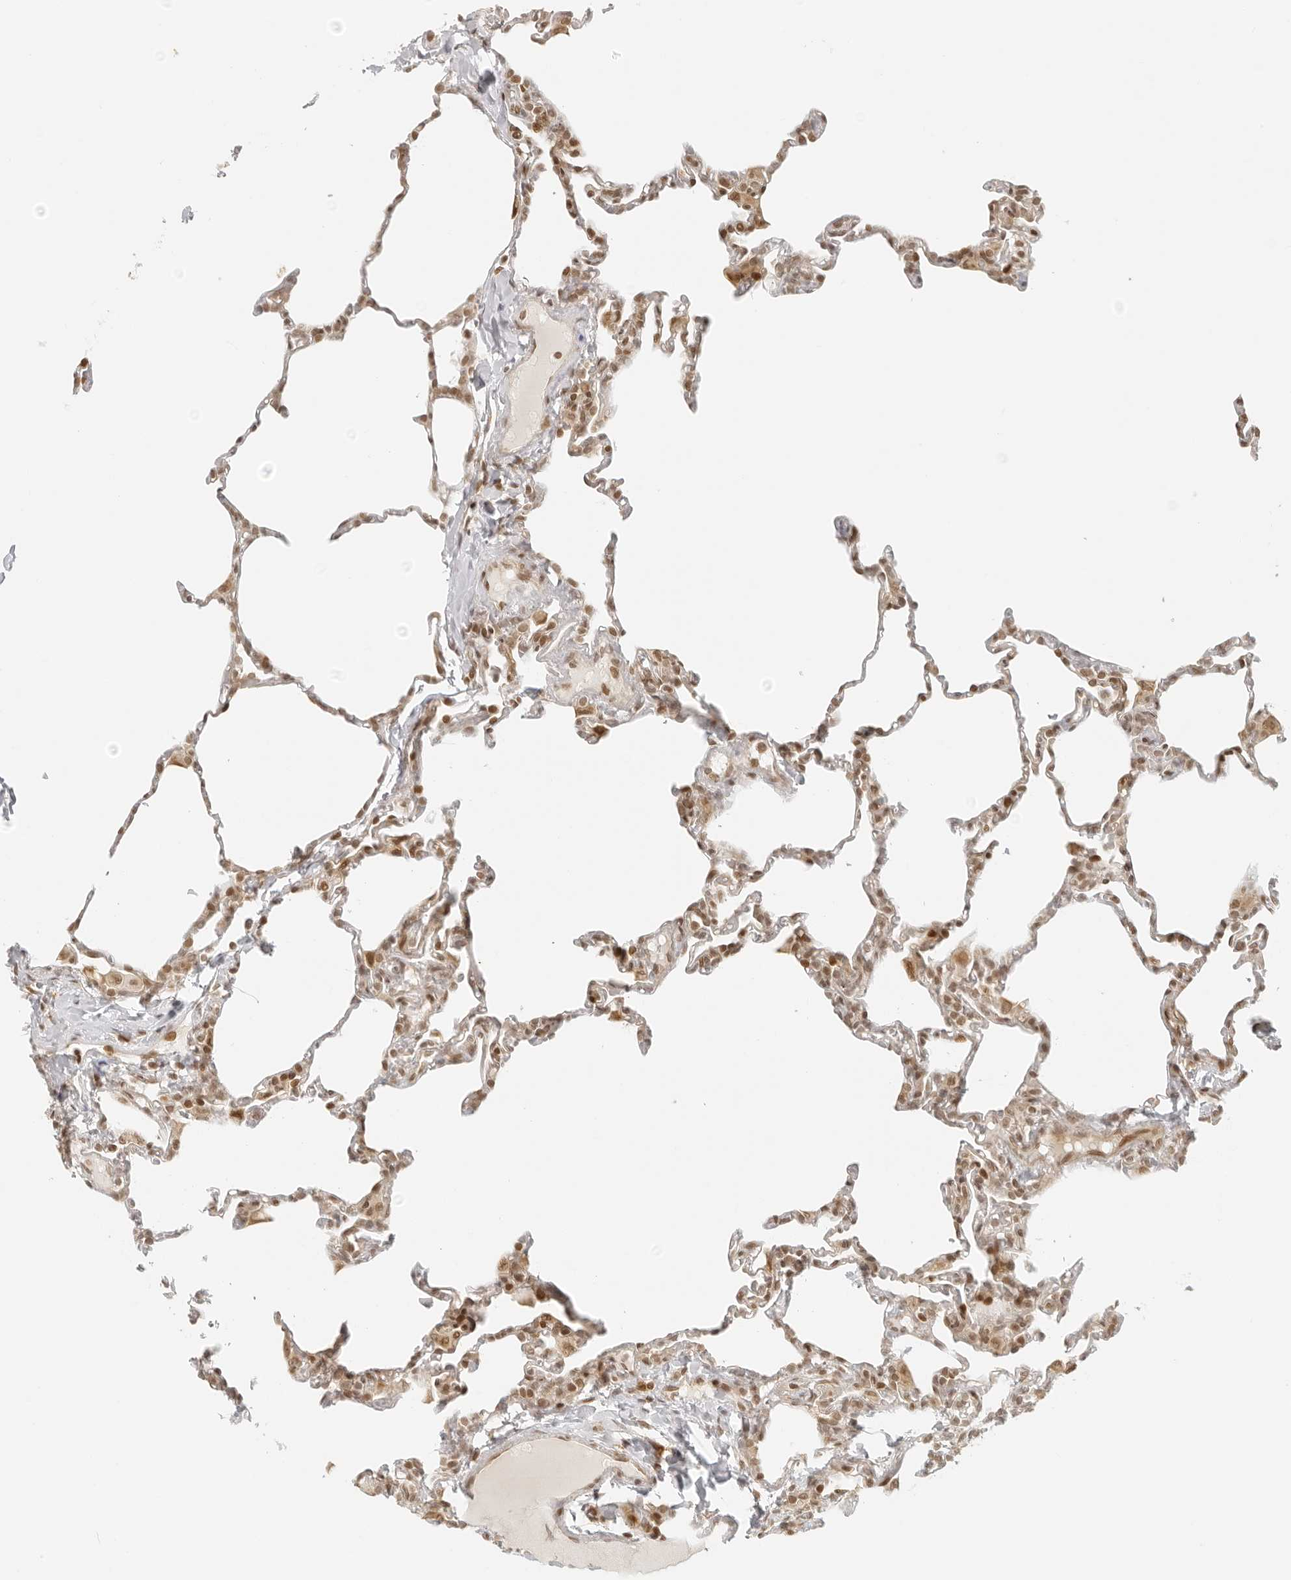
{"staining": {"intensity": "moderate", "quantity": ">75%", "location": "nuclear"}, "tissue": "lung", "cell_type": "Alveolar cells", "image_type": "normal", "snomed": [{"axis": "morphology", "description": "Normal tissue, NOS"}, {"axis": "topography", "description": "Lung"}], "caption": "A high-resolution image shows IHC staining of benign lung, which demonstrates moderate nuclear staining in about >75% of alveolar cells.", "gene": "ZNF407", "patient": {"sex": "male", "age": 20}}